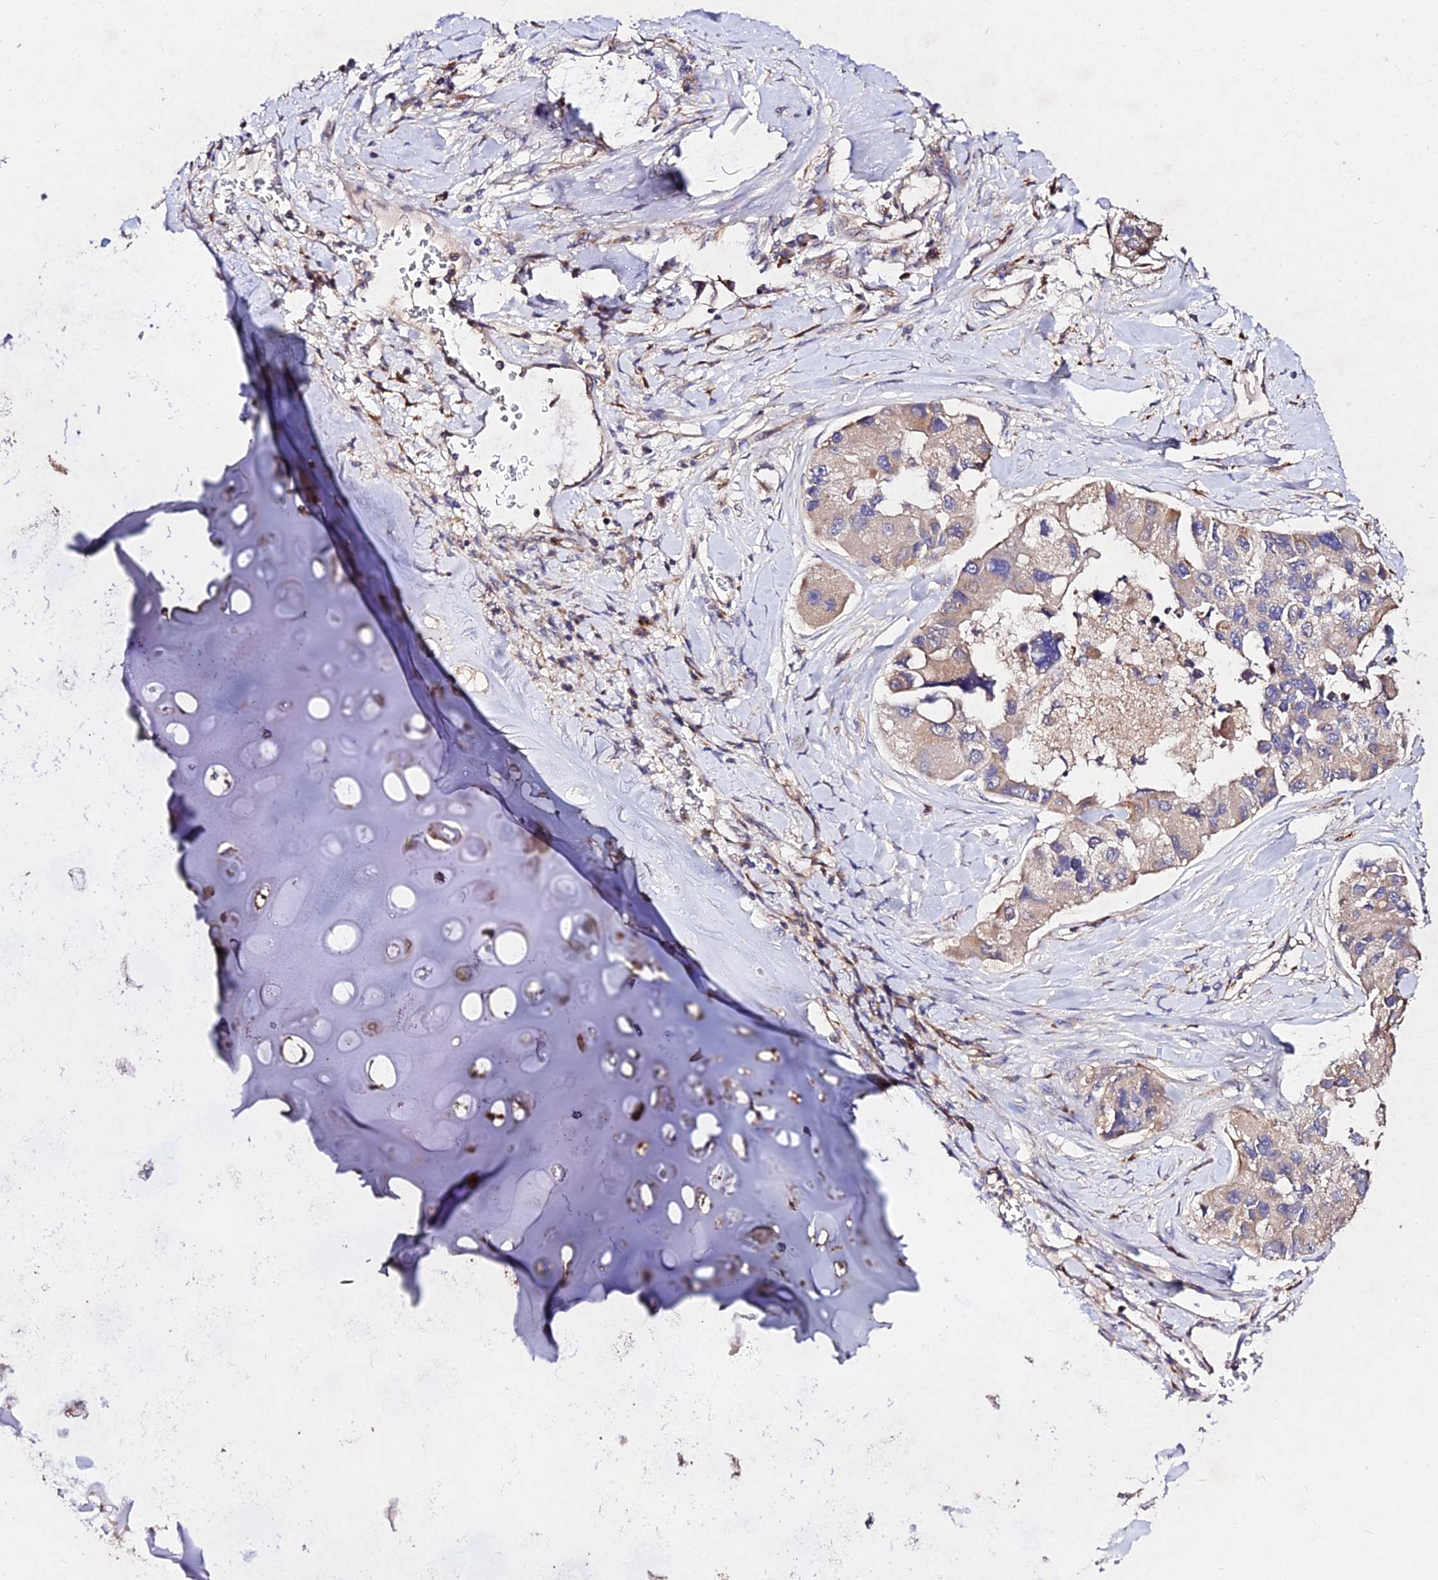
{"staining": {"intensity": "weak", "quantity": ">75%", "location": "cytoplasmic/membranous"}, "tissue": "lung cancer", "cell_type": "Tumor cells", "image_type": "cancer", "snomed": [{"axis": "morphology", "description": "Adenocarcinoma, NOS"}, {"axis": "topography", "description": "Lung"}], "caption": "Protein positivity by immunohistochemistry (IHC) exhibits weak cytoplasmic/membranous expression in about >75% of tumor cells in lung cancer.", "gene": "AP3M2", "patient": {"sex": "female", "age": 54}}